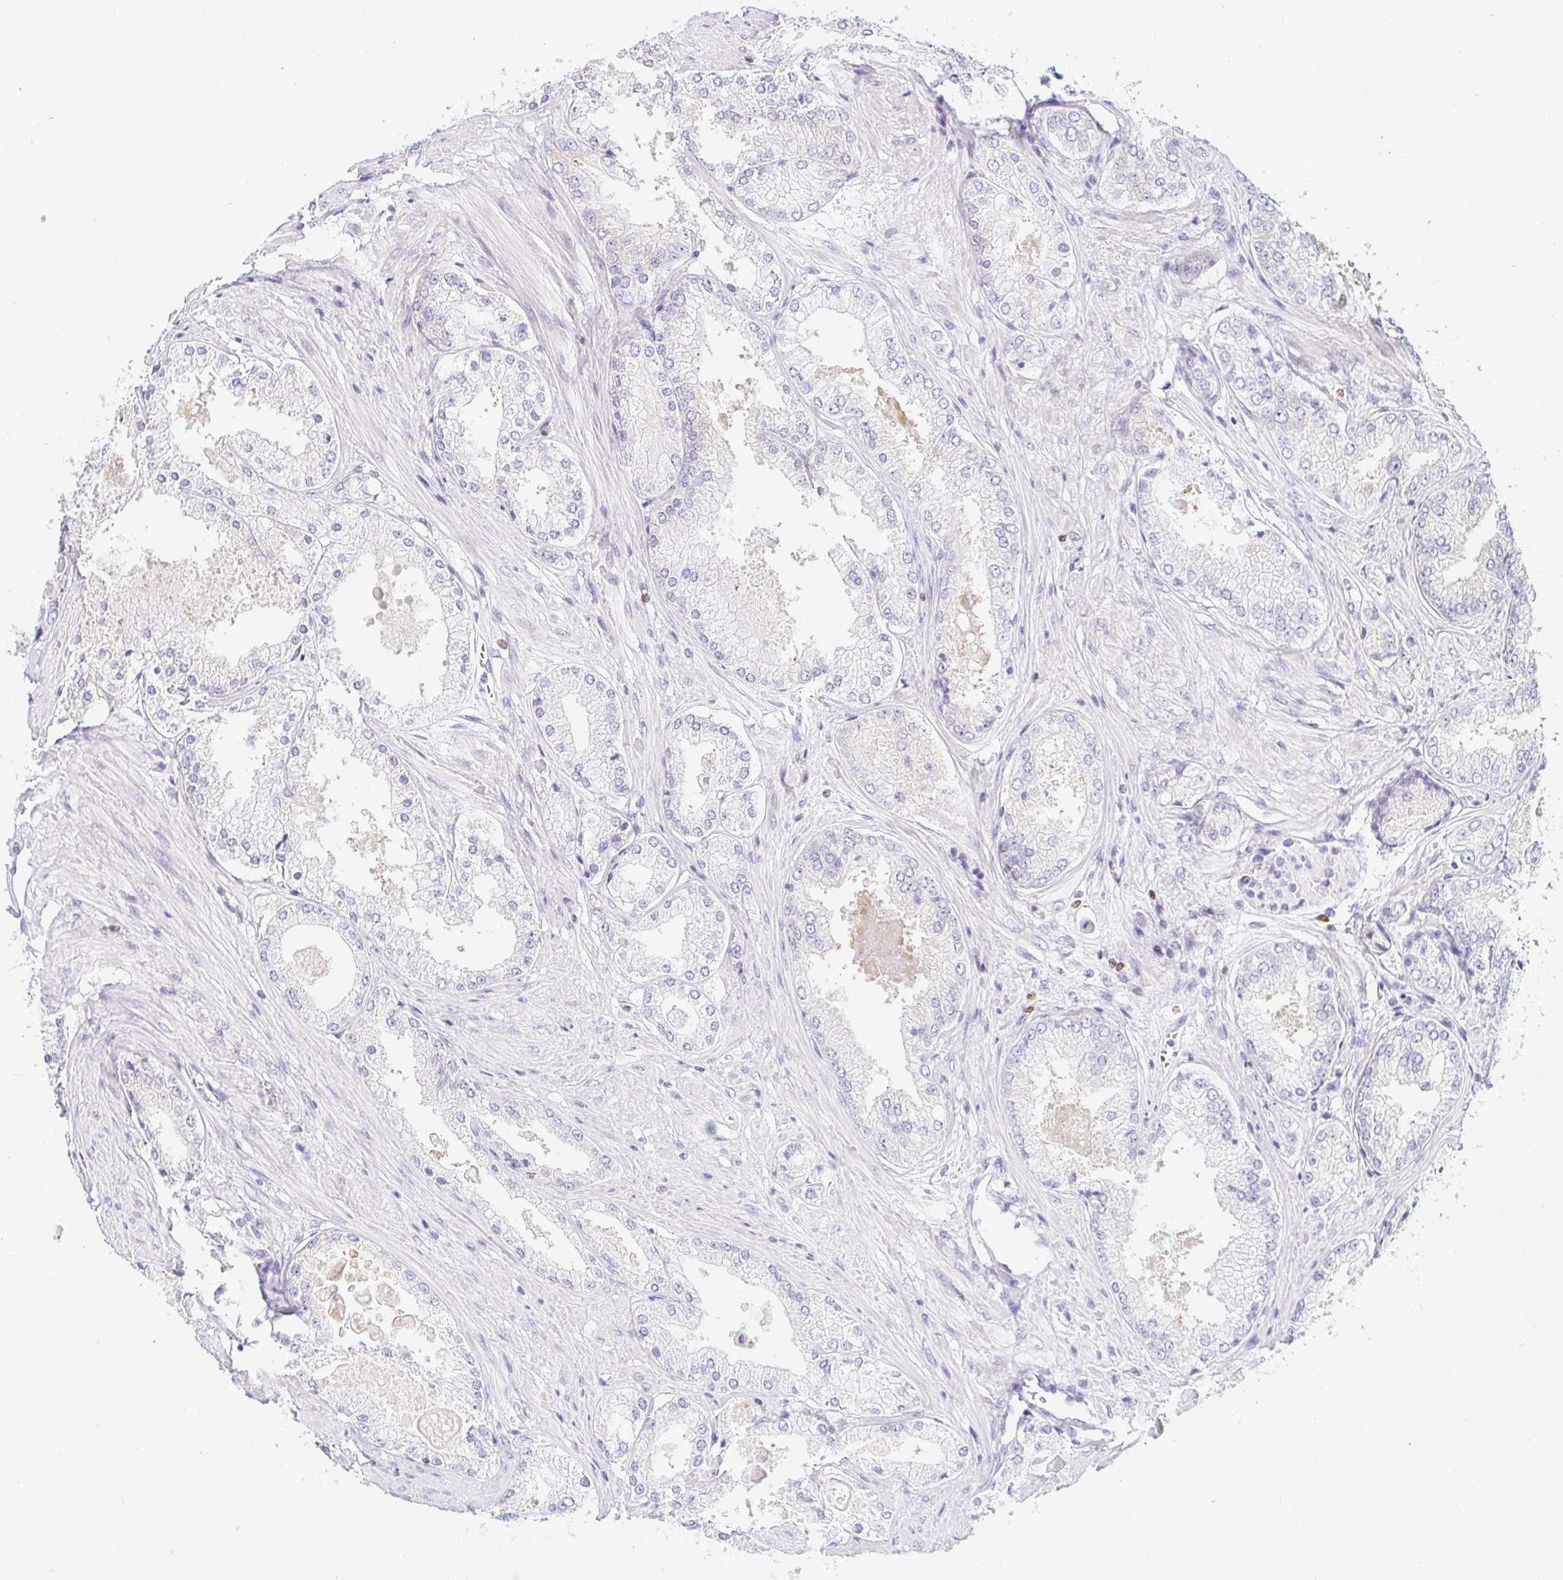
{"staining": {"intensity": "negative", "quantity": "none", "location": "none"}, "tissue": "prostate cancer", "cell_type": "Tumor cells", "image_type": "cancer", "snomed": [{"axis": "morphology", "description": "Adenocarcinoma, Low grade"}, {"axis": "topography", "description": "Prostate"}], "caption": "High magnification brightfield microscopy of prostate cancer stained with DAB (3,3'-diaminobenzidine) (brown) and counterstained with hematoxylin (blue): tumor cells show no significant staining. (DAB (3,3'-diaminobenzidine) immunohistochemistry (IHC), high magnification).", "gene": "CAPSL", "patient": {"sex": "male", "age": 68}}